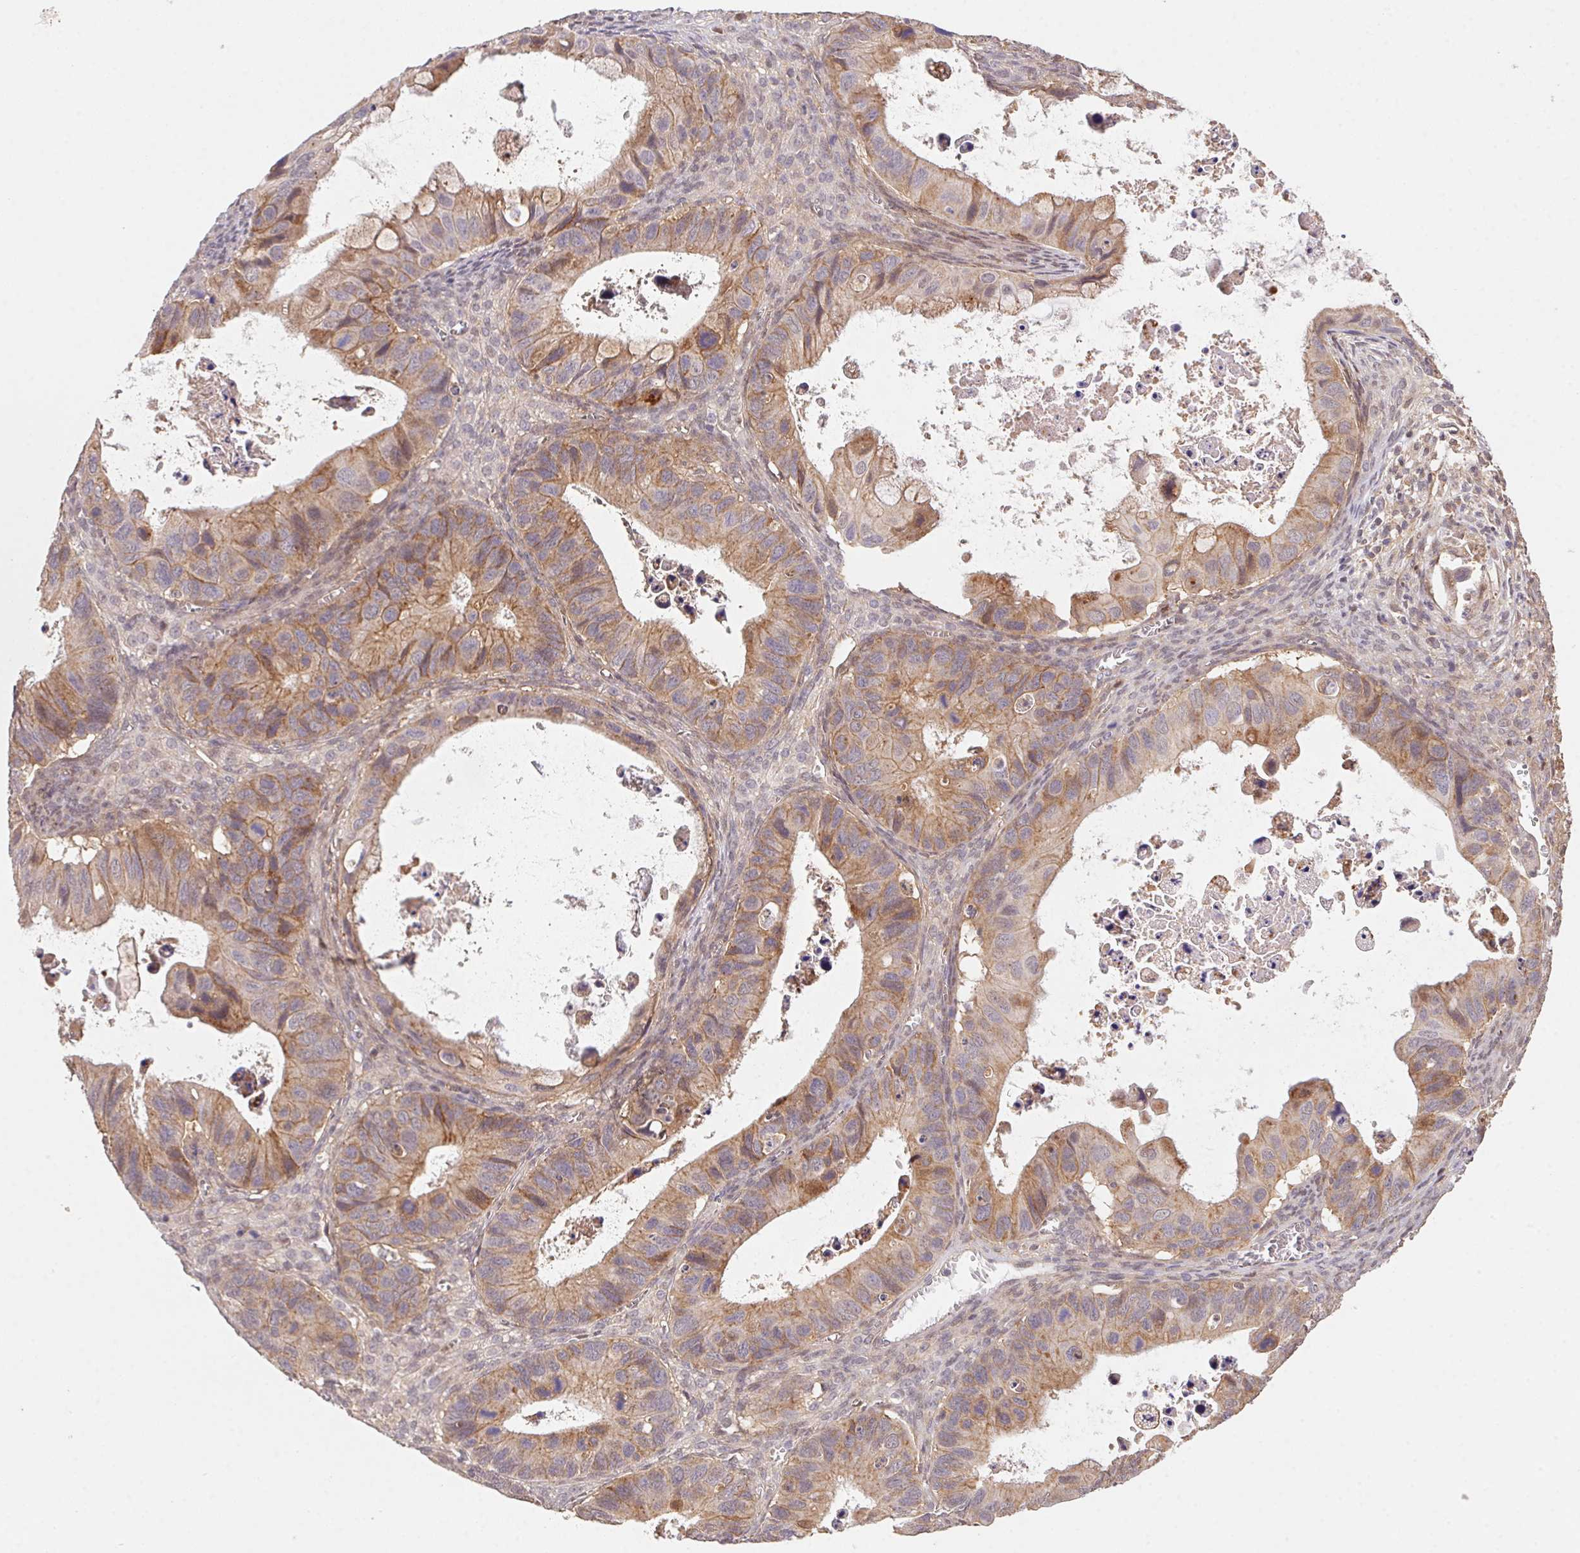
{"staining": {"intensity": "moderate", "quantity": ">75%", "location": "cytoplasmic/membranous"}, "tissue": "ovarian cancer", "cell_type": "Tumor cells", "image_type": "cancer", "snomed": [{"axis": "morphology", "description": "Cystadenocarcinoma, mucinous, NOS"}, {"axis": "topography", "description": "Ovary"}], "caption": "Tumor cells reveal medium levels of moderate cytoplasmic/membranous staining in approximately >75% of cells in ovarian cancer. (Brightfield microscopy of DAB IHC at high magnification).", "gene": "SLC52A2", "patient": {"sex": "female", "age": 64}}